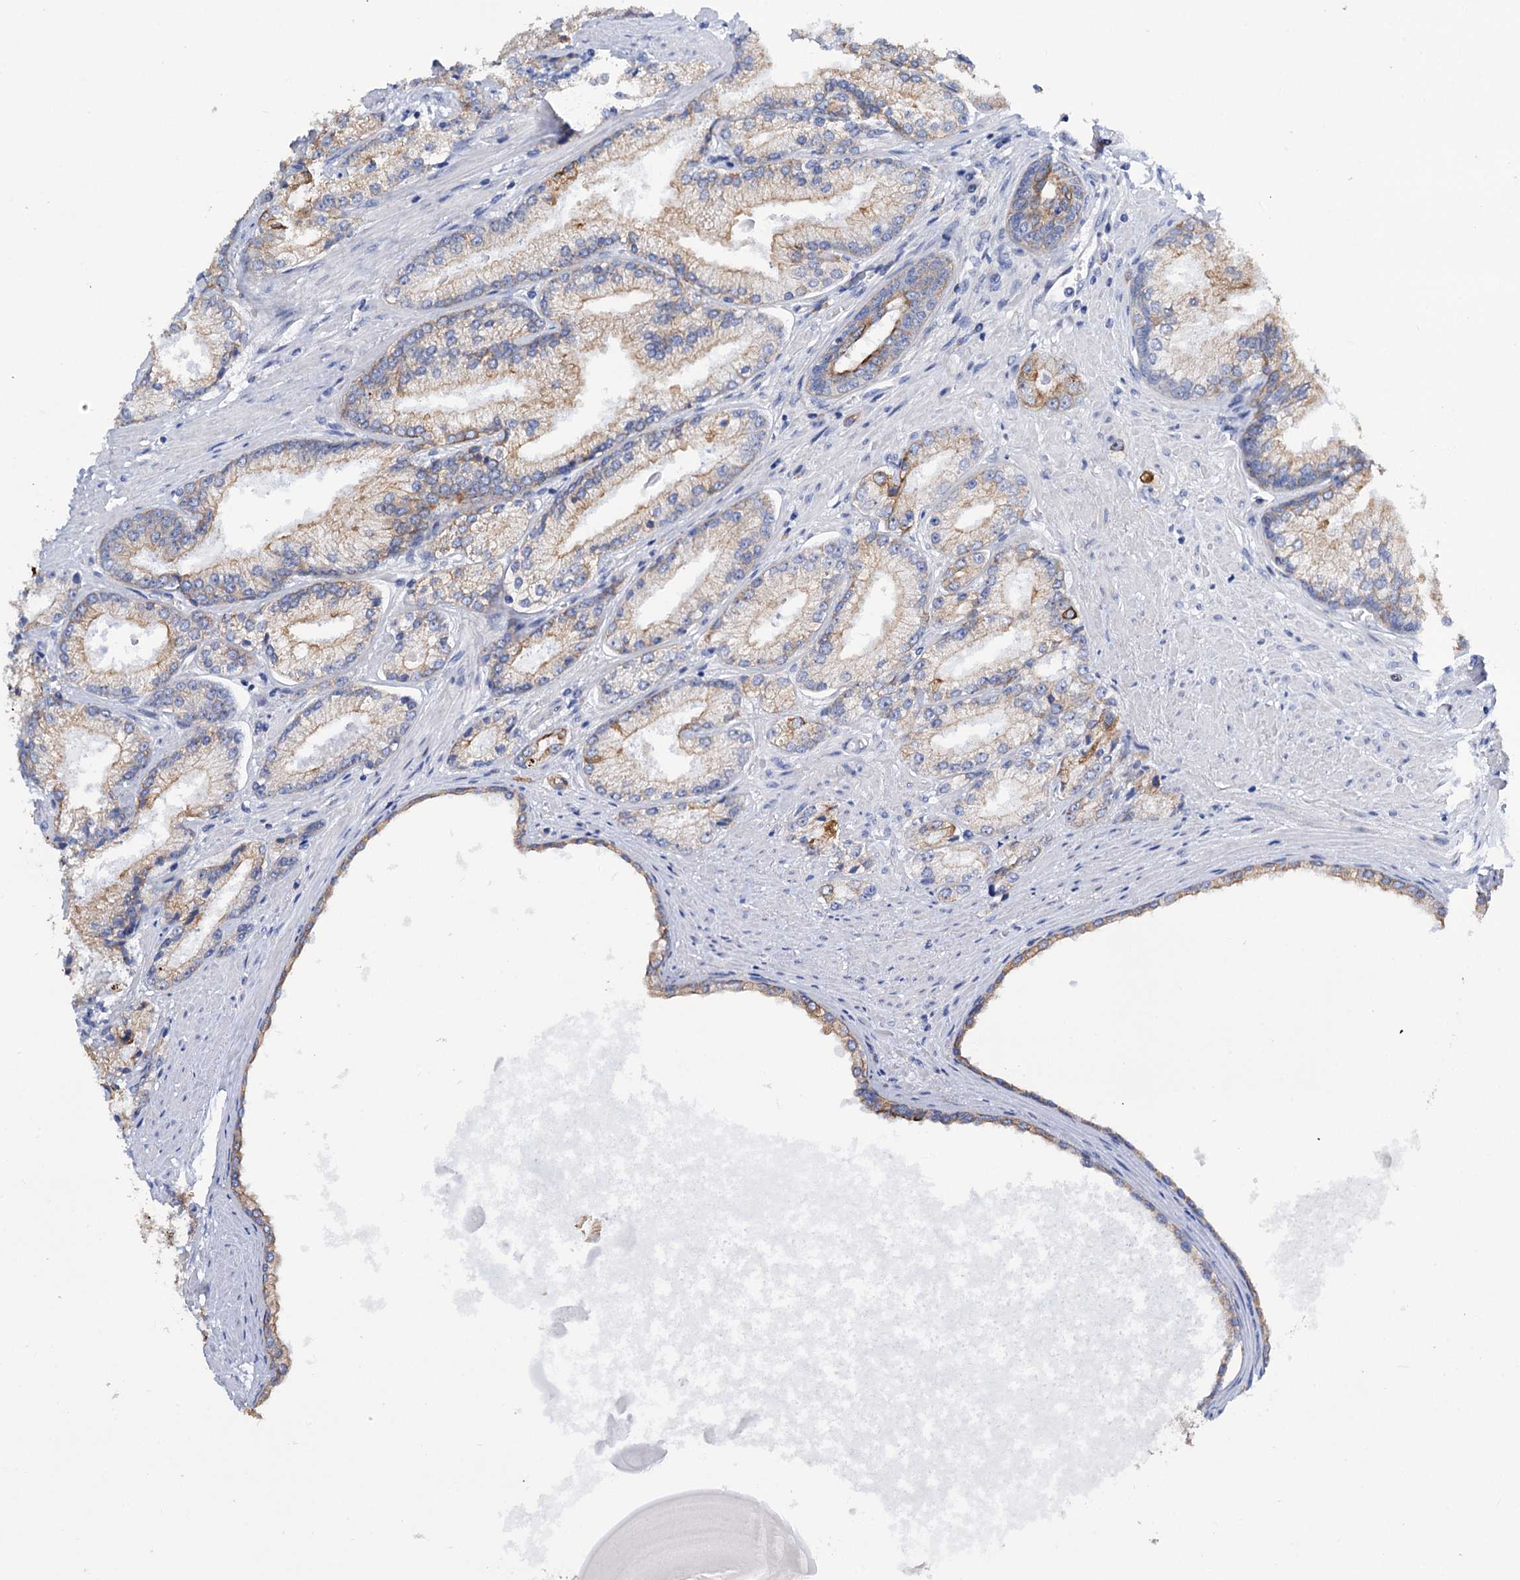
{"staining": {"intensity": "moderate", "quantity": "<25%", "location": "cytoplasmic/membranous"}, "tissue": "prostate cancer", "cell_type": "Tumor cells", "image_type": "cancer", "snomed": [{"axis": "morphology", "description": "Adenocarcinoma, High grade"}, {"axis": "topography", "description": "Prostate"}], "caption": "Prostate cancer (high-grade adenocarcinoma) stained with immunohistochemistry (IHC) exhibits moderate cytoplasmic/membranous positivity in approximately <25% of tumor cells.", "gene": "FAAP20", "patient": {"sex": "male", "age": 66}}